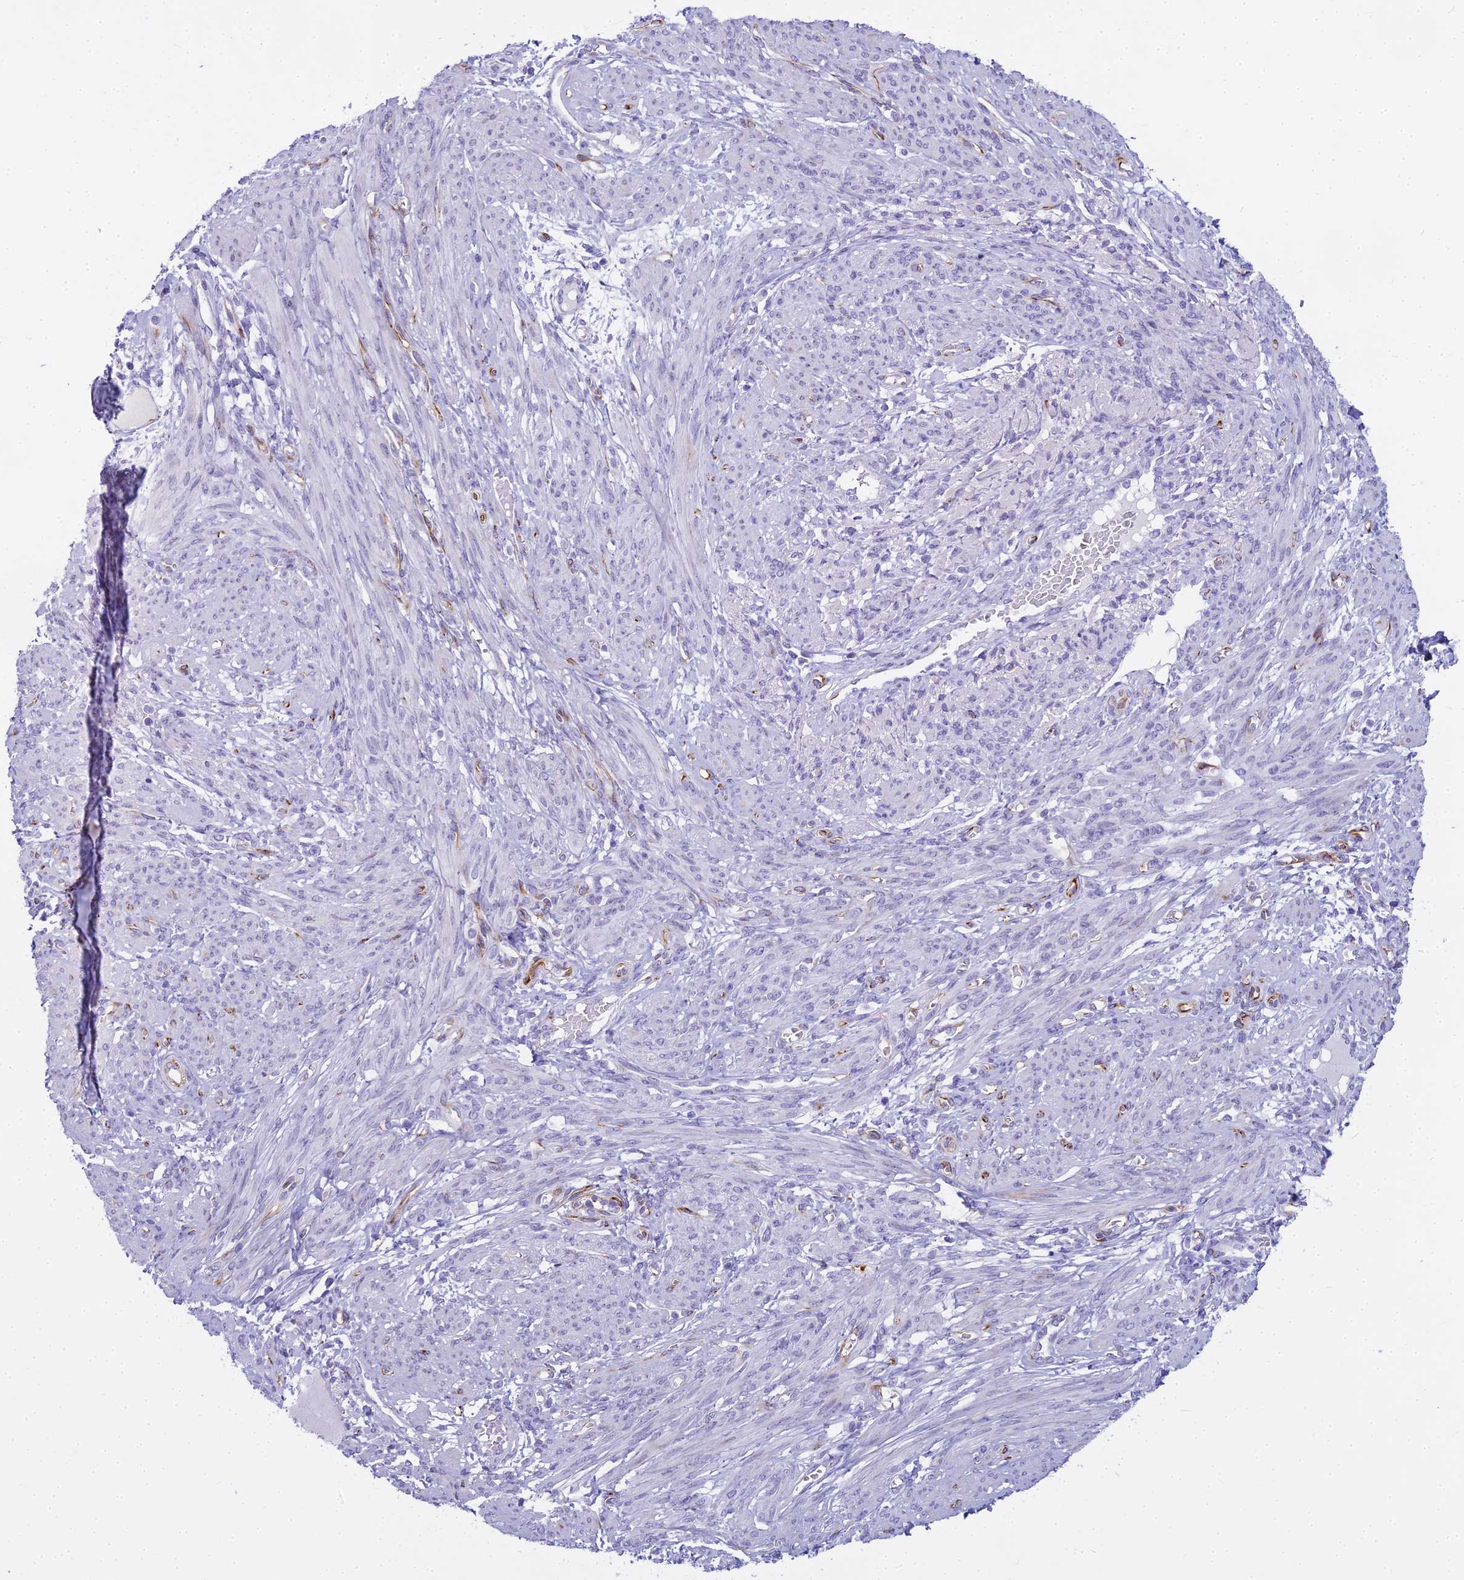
{"staining": {"intensity": "negative", "quantity": "none", "location": "none"}, "tissue": "smooth muscle", "cell_type": "Smooth muscle cells", "image_type": "normal", "snomed": [{"axis": "morphology", "description": "Normal tissue, NOS"}, {"axis": "topography", "description": "Smooth muscle"}], "caption": "Smooth muscle cells show no significant protein expression in normal smooth muscle.", "gene": "ENSG00000265118", "patient": {"sex": "female", "age": 39}}